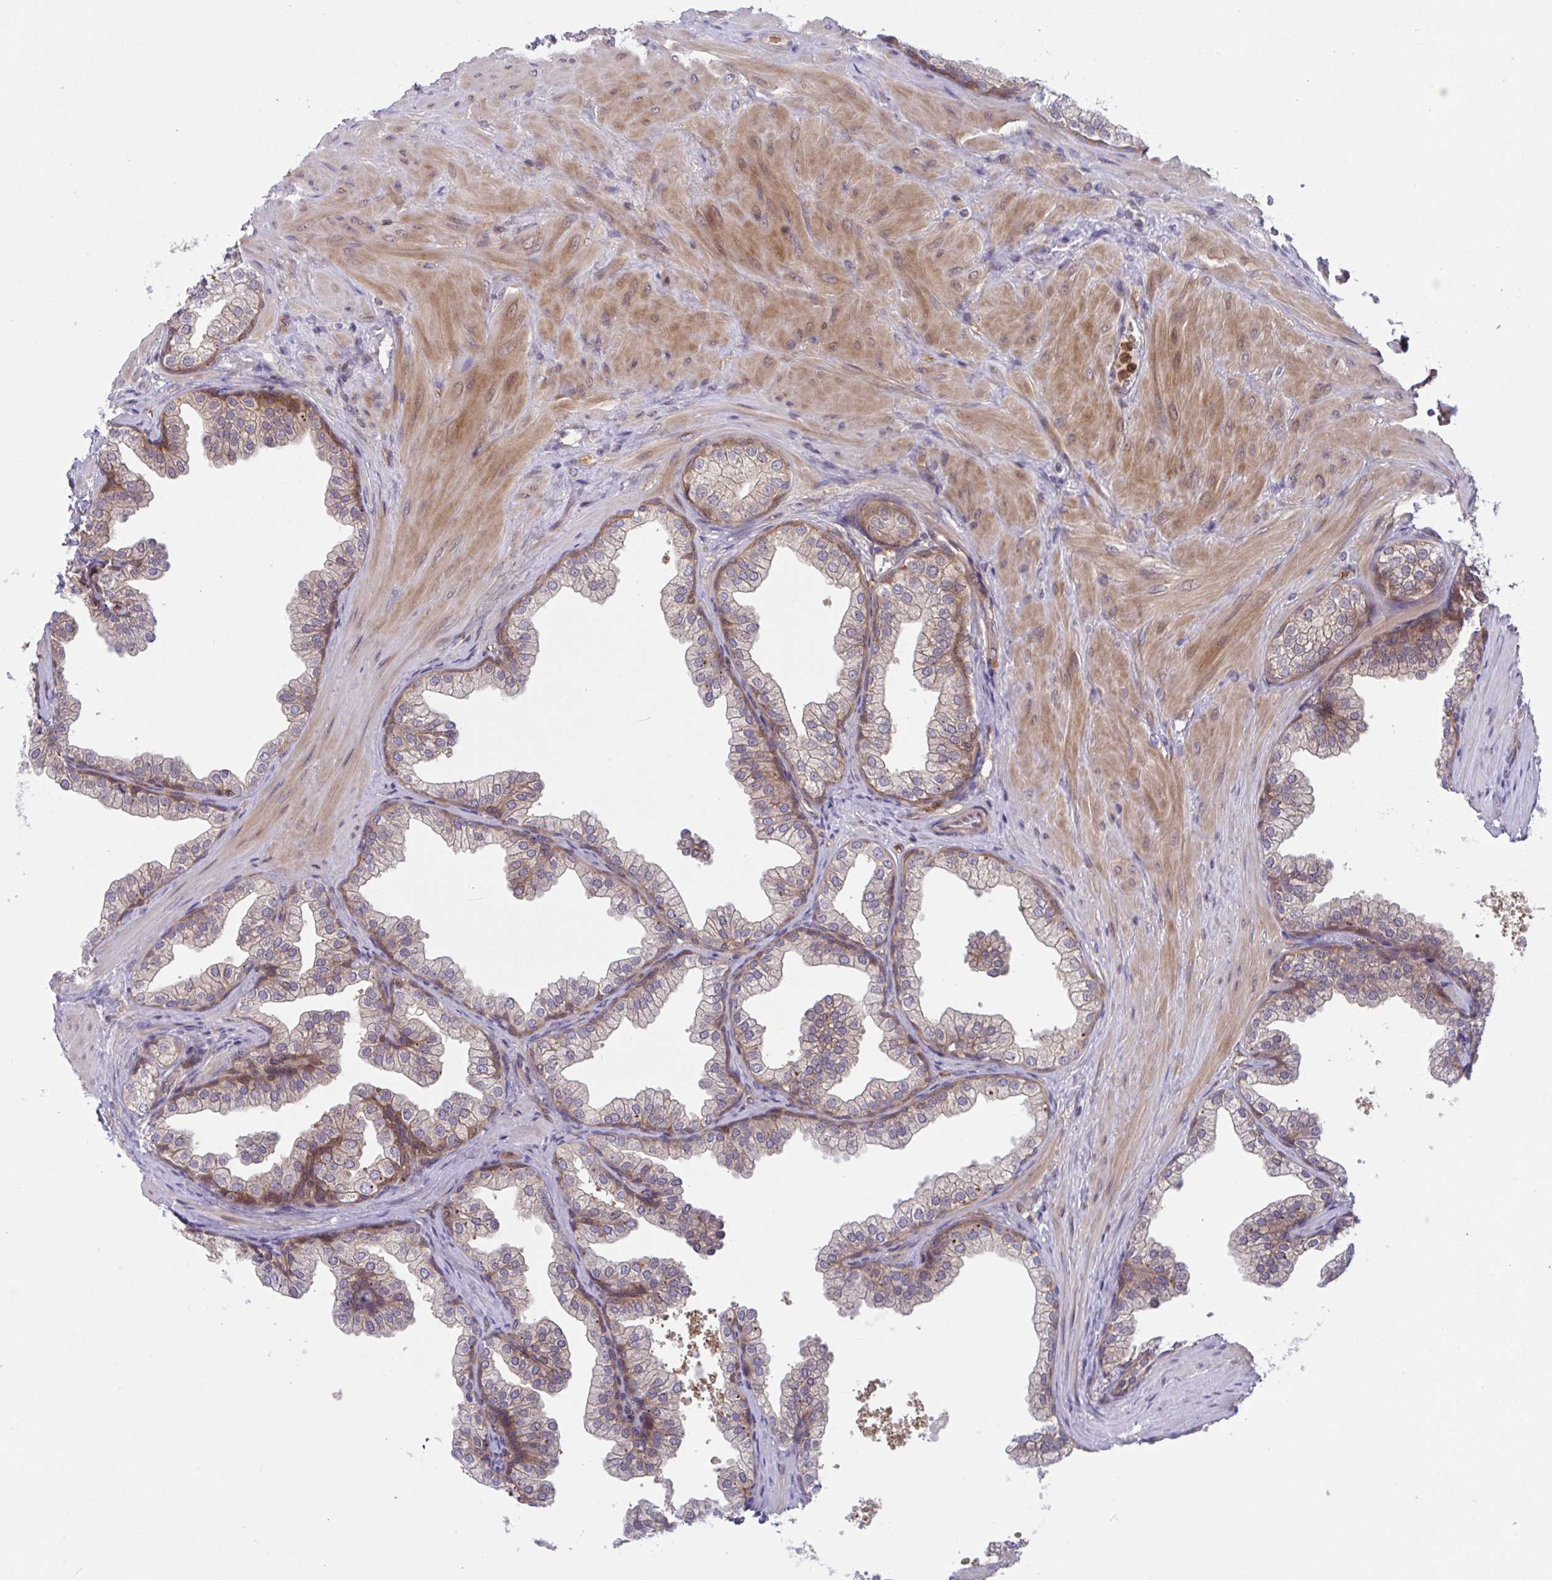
{"staining": {"intensity": "moderate", "quantity": "25%-75%", "location": "cytoplasmic/membranous"}, "tissue": "prostate", "cell_type": "Glandular cells", "image_type": "normal", "snomed": [{"axis": "morphology", "description": "Normal tissue, NOS"}, {"axis": "topography", "description": "Prostate"}], "caption": "Immunohistochemistry micrograph of unremarkable human prostate stained for a protein (brown), which displays medium levels of moderate cytoplasmic/membranous expression in about 25%-75% of glandular cells.", "gene": "LMNTD2", "patient": {"sex": "male", "age": 37}}